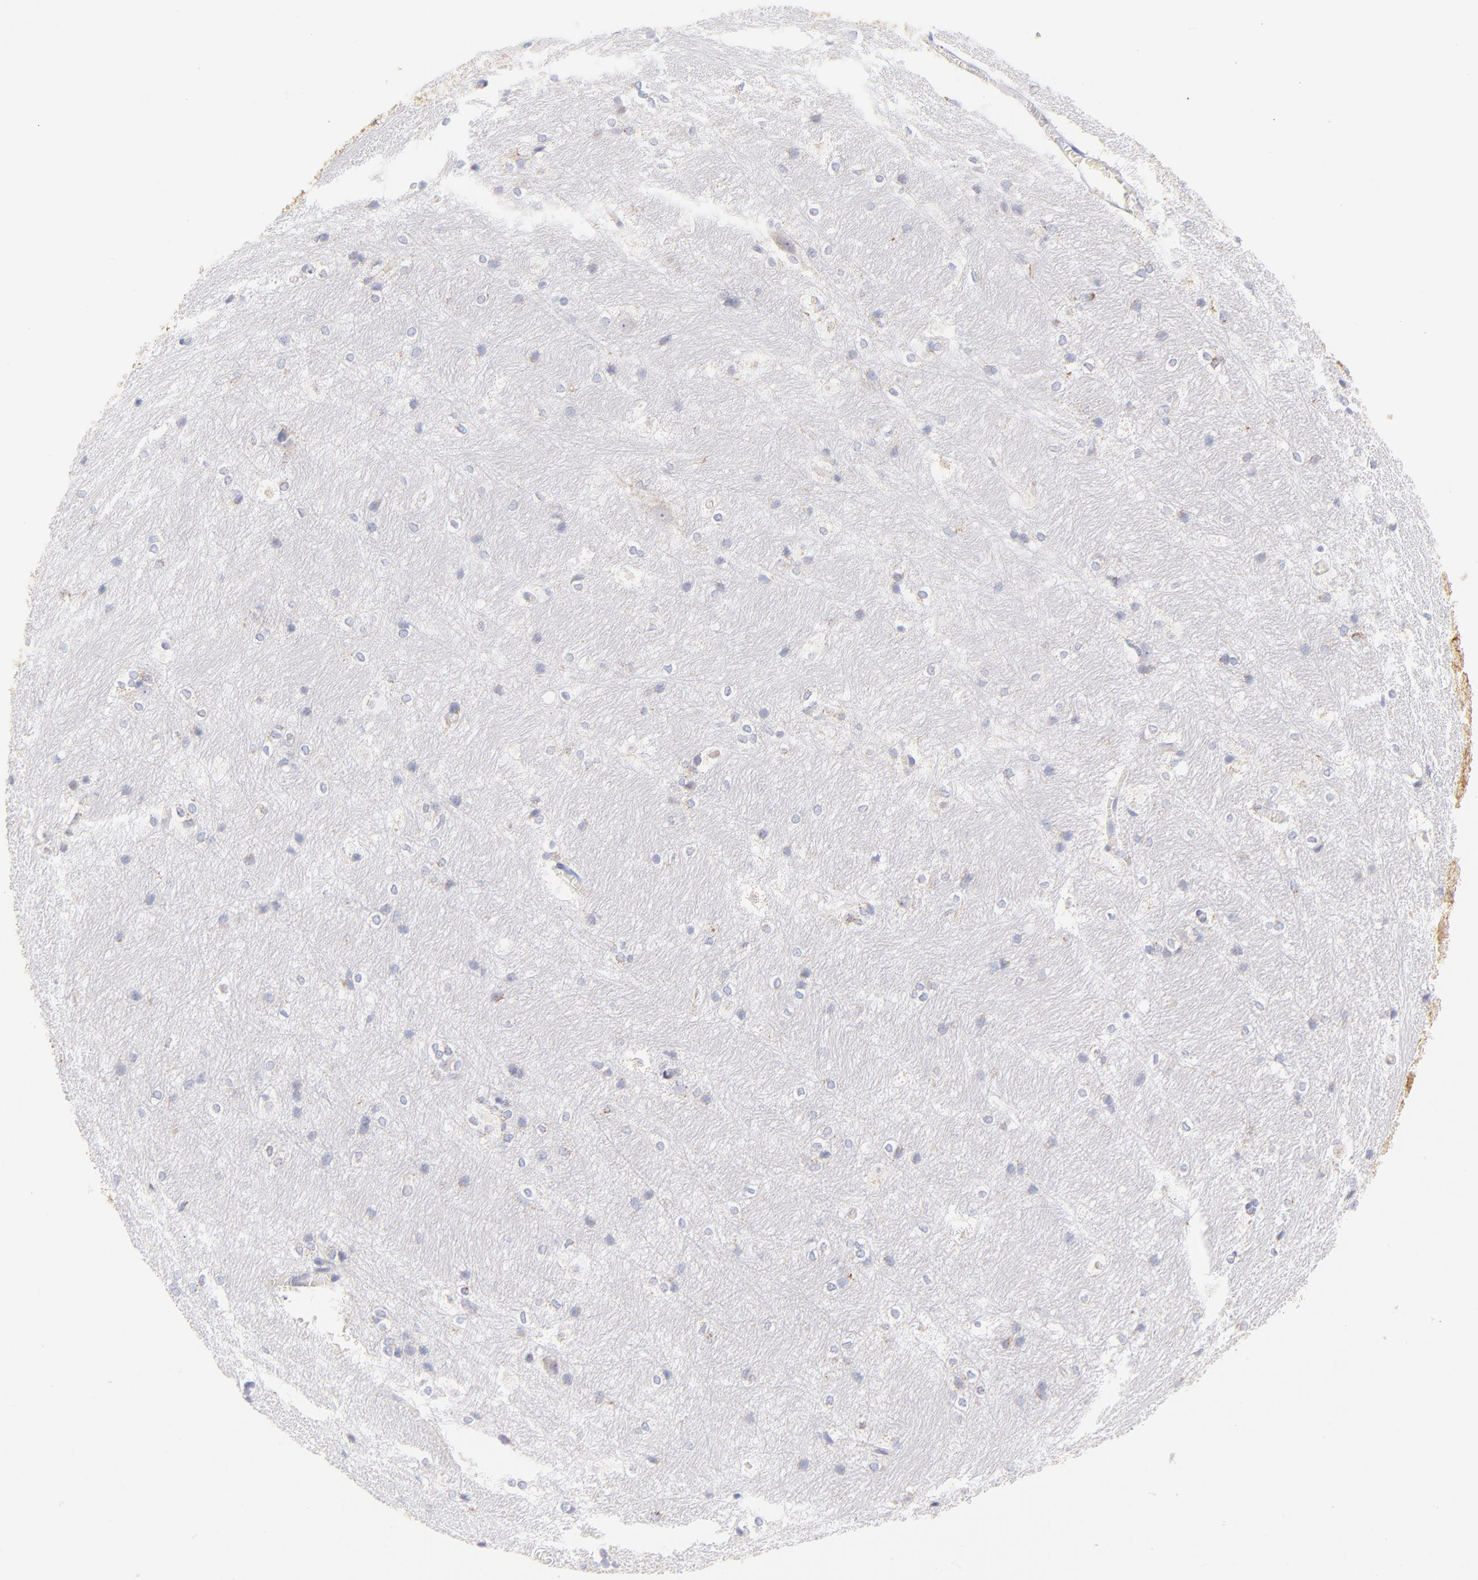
{"staining": {"intensity": "negative", "quantity": "none", "location": "none"}, "tissue": "hippocampus", "cell_type": "Glial cells", "image_type": "normal", "snomed": [{"axis": "morphology", "description": "Normal tissue, NOS"}, {"axis": "topography", "description": "Hippocampus"}], "caption": "IHC micrograph of benign hippocampus stained for a protein (brown), which shows no positivity in glial cells.", "gene": "AIFM1", "patient": {"sex": "female", "age": 19}}